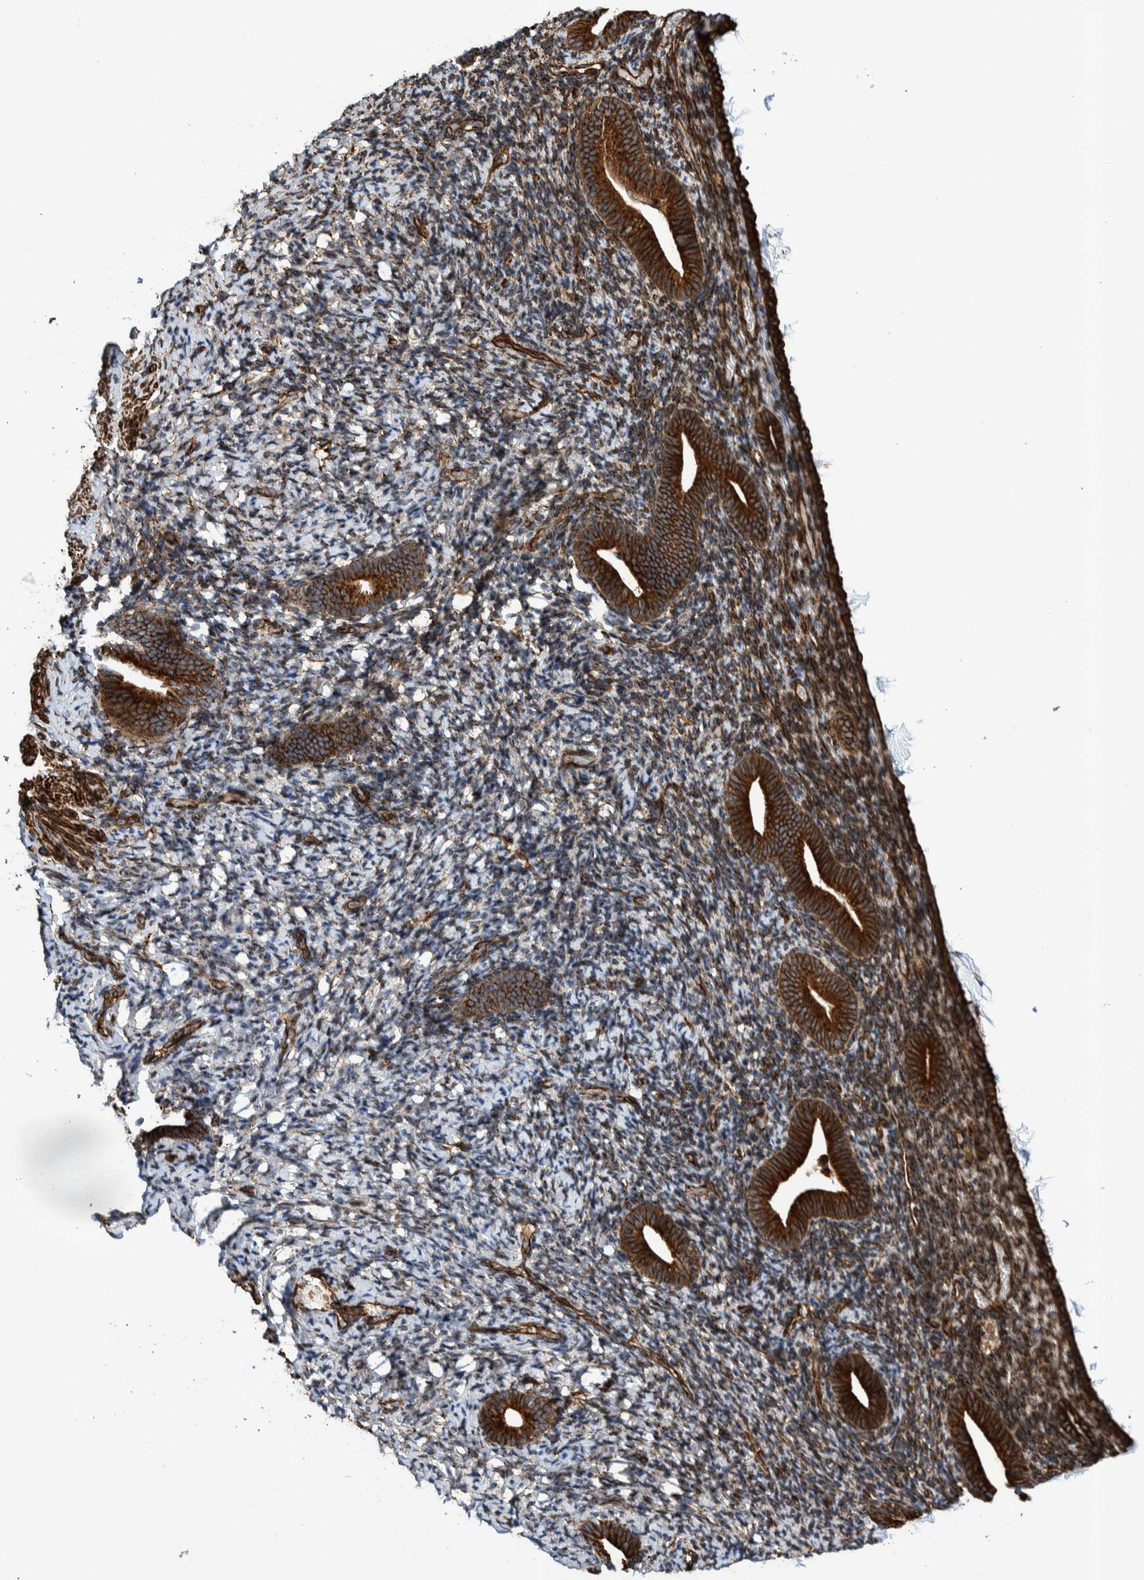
{"staining": {"intensity": "strong", "quantity": "25%-75%", "location": "cytoplasmic/membranous"}, "tissue": "endometrium", "cell_type": "Cells in endometrial stroma", "image_type": "normal", "snomed": [{"axis": "morphology", "description": "Normal tissue, NOS"}, {"axis": "topography", "description": "Endometrium"}], "caption": "The histopathology image exhibits immunohistochemical staining of normal endometrium. There is strong cytoplasmic/membranous positivity is appreciated in about 25%-75% of cells in endometrial stroma.", "gene": "CCDC57", "patient": {"sex": "female", "age": 51}}